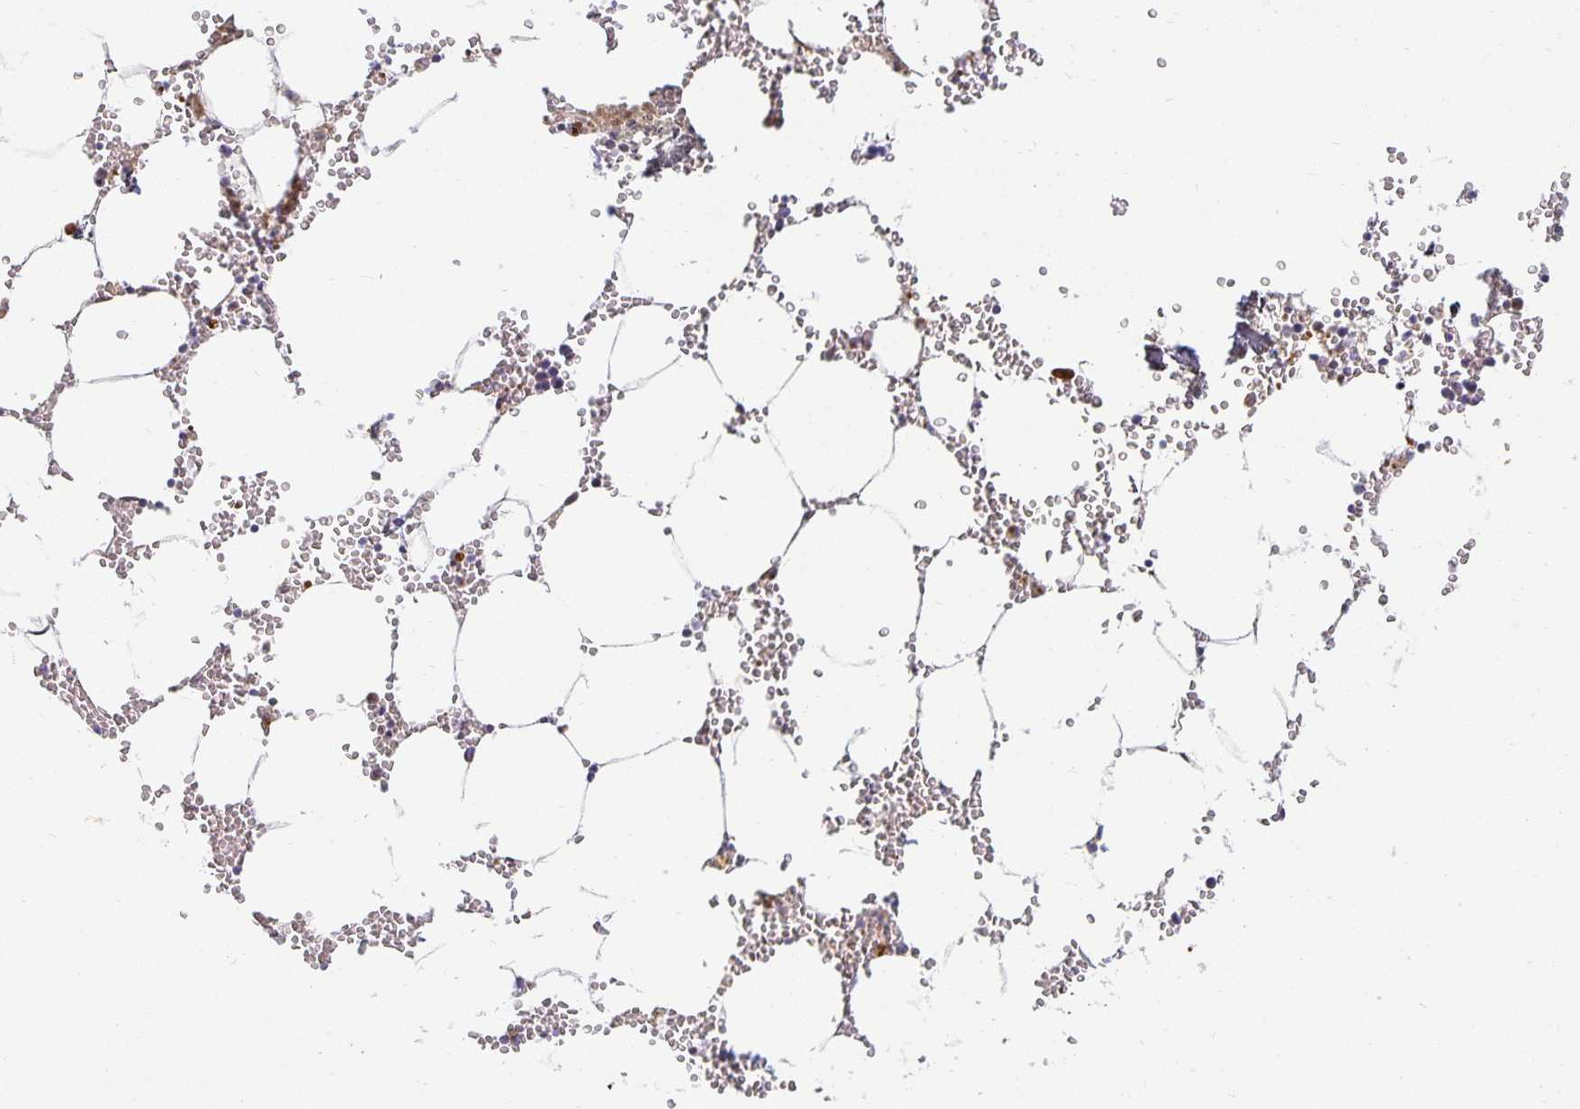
{"staining": {"intensity": "moderate", "quantity": "<25%", "location": "cytoplasmic/membranous"}, "tissue": "bone marrow", "cell_type": "Hematopoietic cells", "image_type": "normal", "snomed": [{"axis": "morphology", "description": "Normal tissue, NOS"}, {"axis": "topography", "description": "Bone marrow"}], "caption": "Immunohistochemical staining of unremarkable bone marrow reveals <25% levels of moderate cytoplasmic/membranous protein positivity in approximately <25% of hematopoietic cells.", "gene": "EHF", "patient": {"sex": "male", "age": 54}}